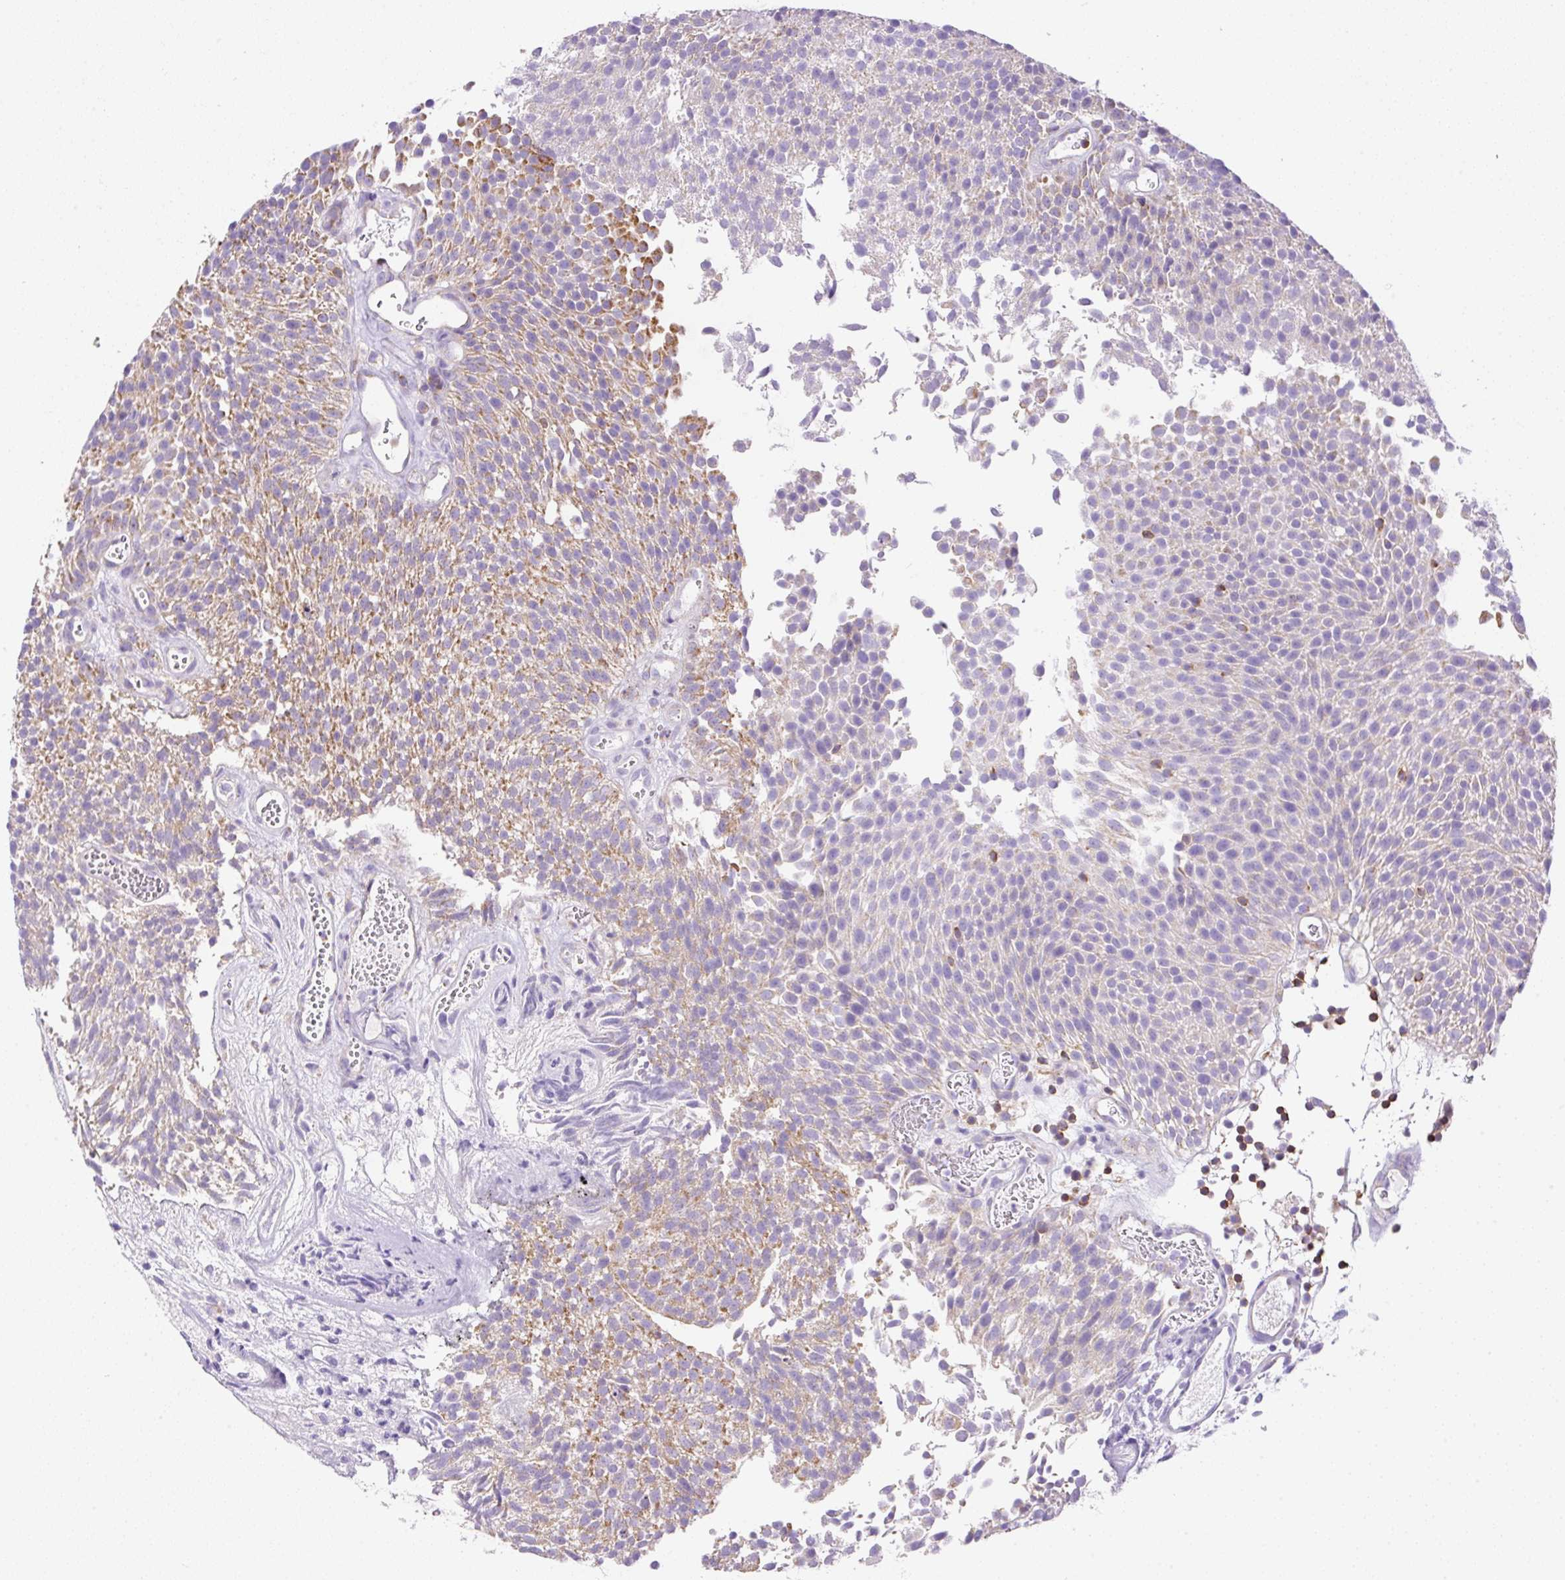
{"staining": {"intensity": "moderate", "quantity": "<25%", "location": "cytoplasmic/membranous"}, "tissue": "urothelial cancer", "cell_type": "Tumor cells", "image_type": "cancer", "snomed": [{"axis": "morphology", "description": "Urothelial carcinoma, Low grade"}, {"axis": "topography", "description": "Urinary bladder"}], "caption": "Immunohistochemical staining of urothelial cancer displays moderate cytoplasmic/membranous protein expression in approximately <25% of tumor cells. (DAB (3,3'-diaminobenzidine) = brown stain, brightfield microscopy at high magnification).", "gene": "NF1", "patient": {"sex": "female", "age": 79}}